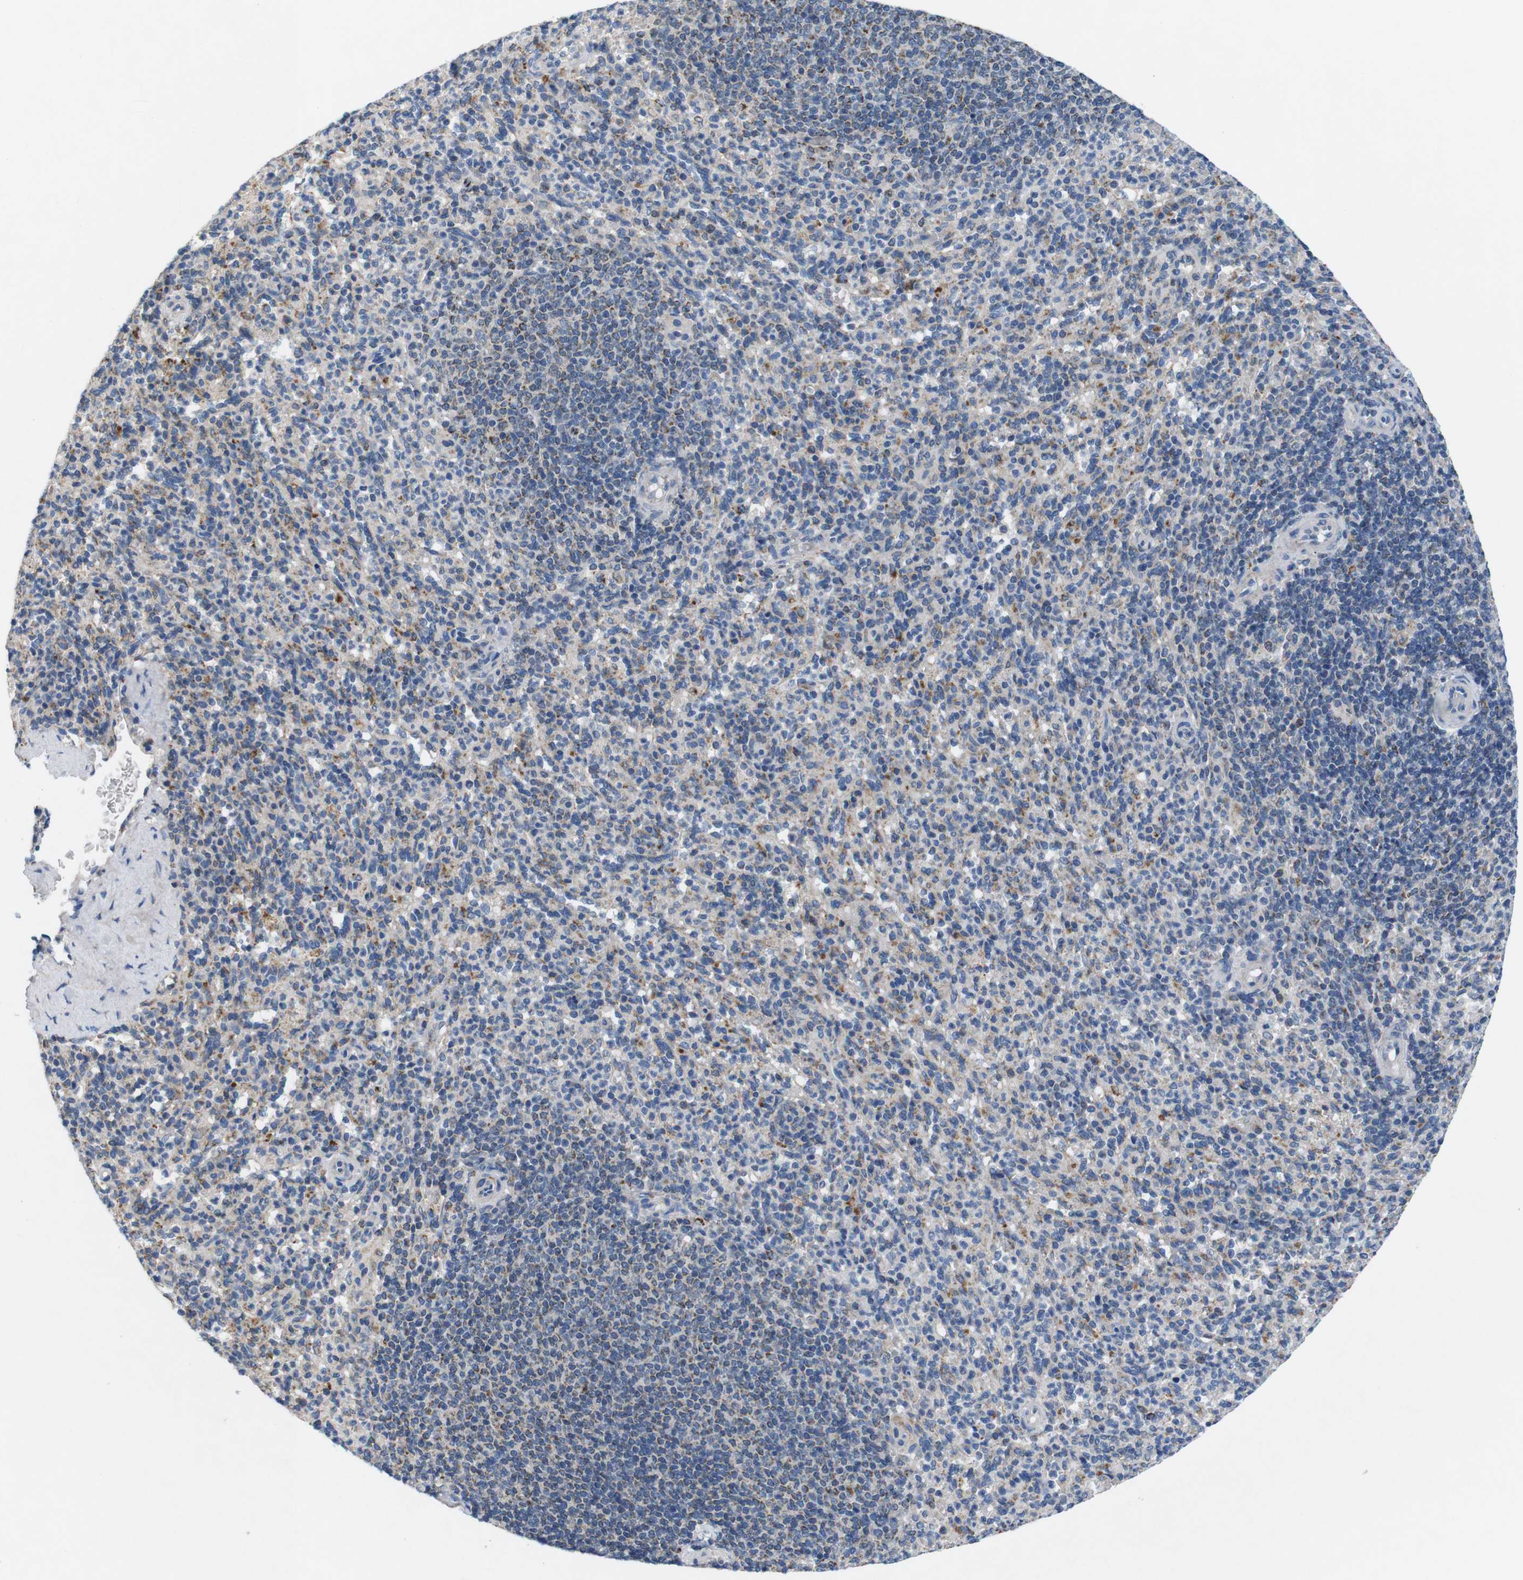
{"staining": {"intensity": "moderate", "quantity": "<25%", "location": "cytoplasmic/membranous"}, "tissue": "spleen", "cell_type": "Cells in red pulp", "image_type": "normal", "snomed": [{"axis": "morphology", "description": "Normal tissue, NOS"}, {"axis": "topography", "description": "Spleen"}], "caption": "Approximately <25% of cells in red pulp in unremarkable human spleen demonstrate moderate cytoplasmic/membranous protein positivity as visualized by brown immunohistochemical staining.", "gene": "F2RL1", "patient": {"sex": "male", "age": 36}}